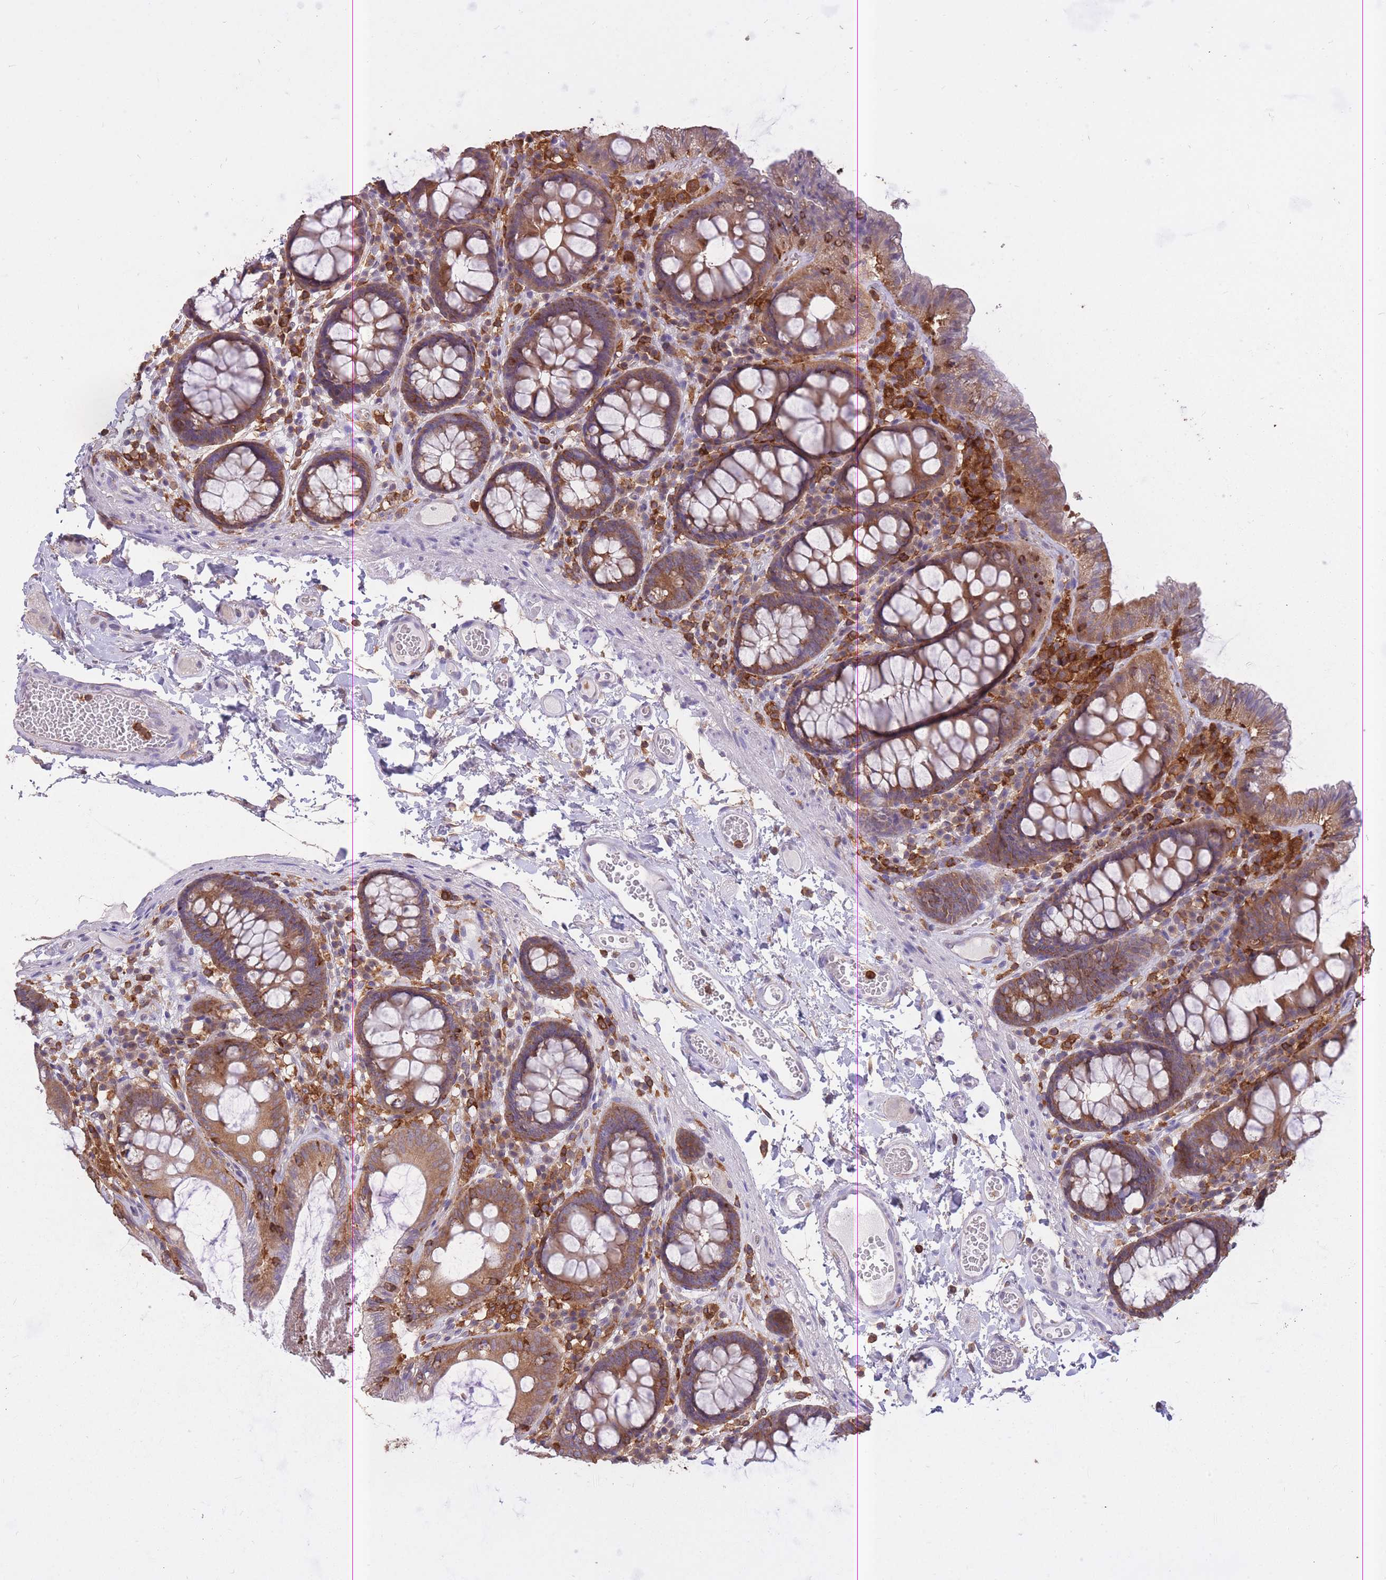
{"staining": {"intensity": "weak", "quantity": "<25%", "location": "cytoplasmic/membranous"}, "tissue": "colon", "cell_type": "Endothelial cells", "image_type": "normal", "snomed": [{"axis": "morphology", "description": "Normal tissue, NOS"}, {"axis": "topography", "description": "Colon"}], "caption": "Immunohistochemistry (IHC) histopathology image of benign human colon stained for a protein (brown), which displays no positivity in endothelial cells.", "gene": "GMIP", "patient": {"sex": "male", "age": 84}}